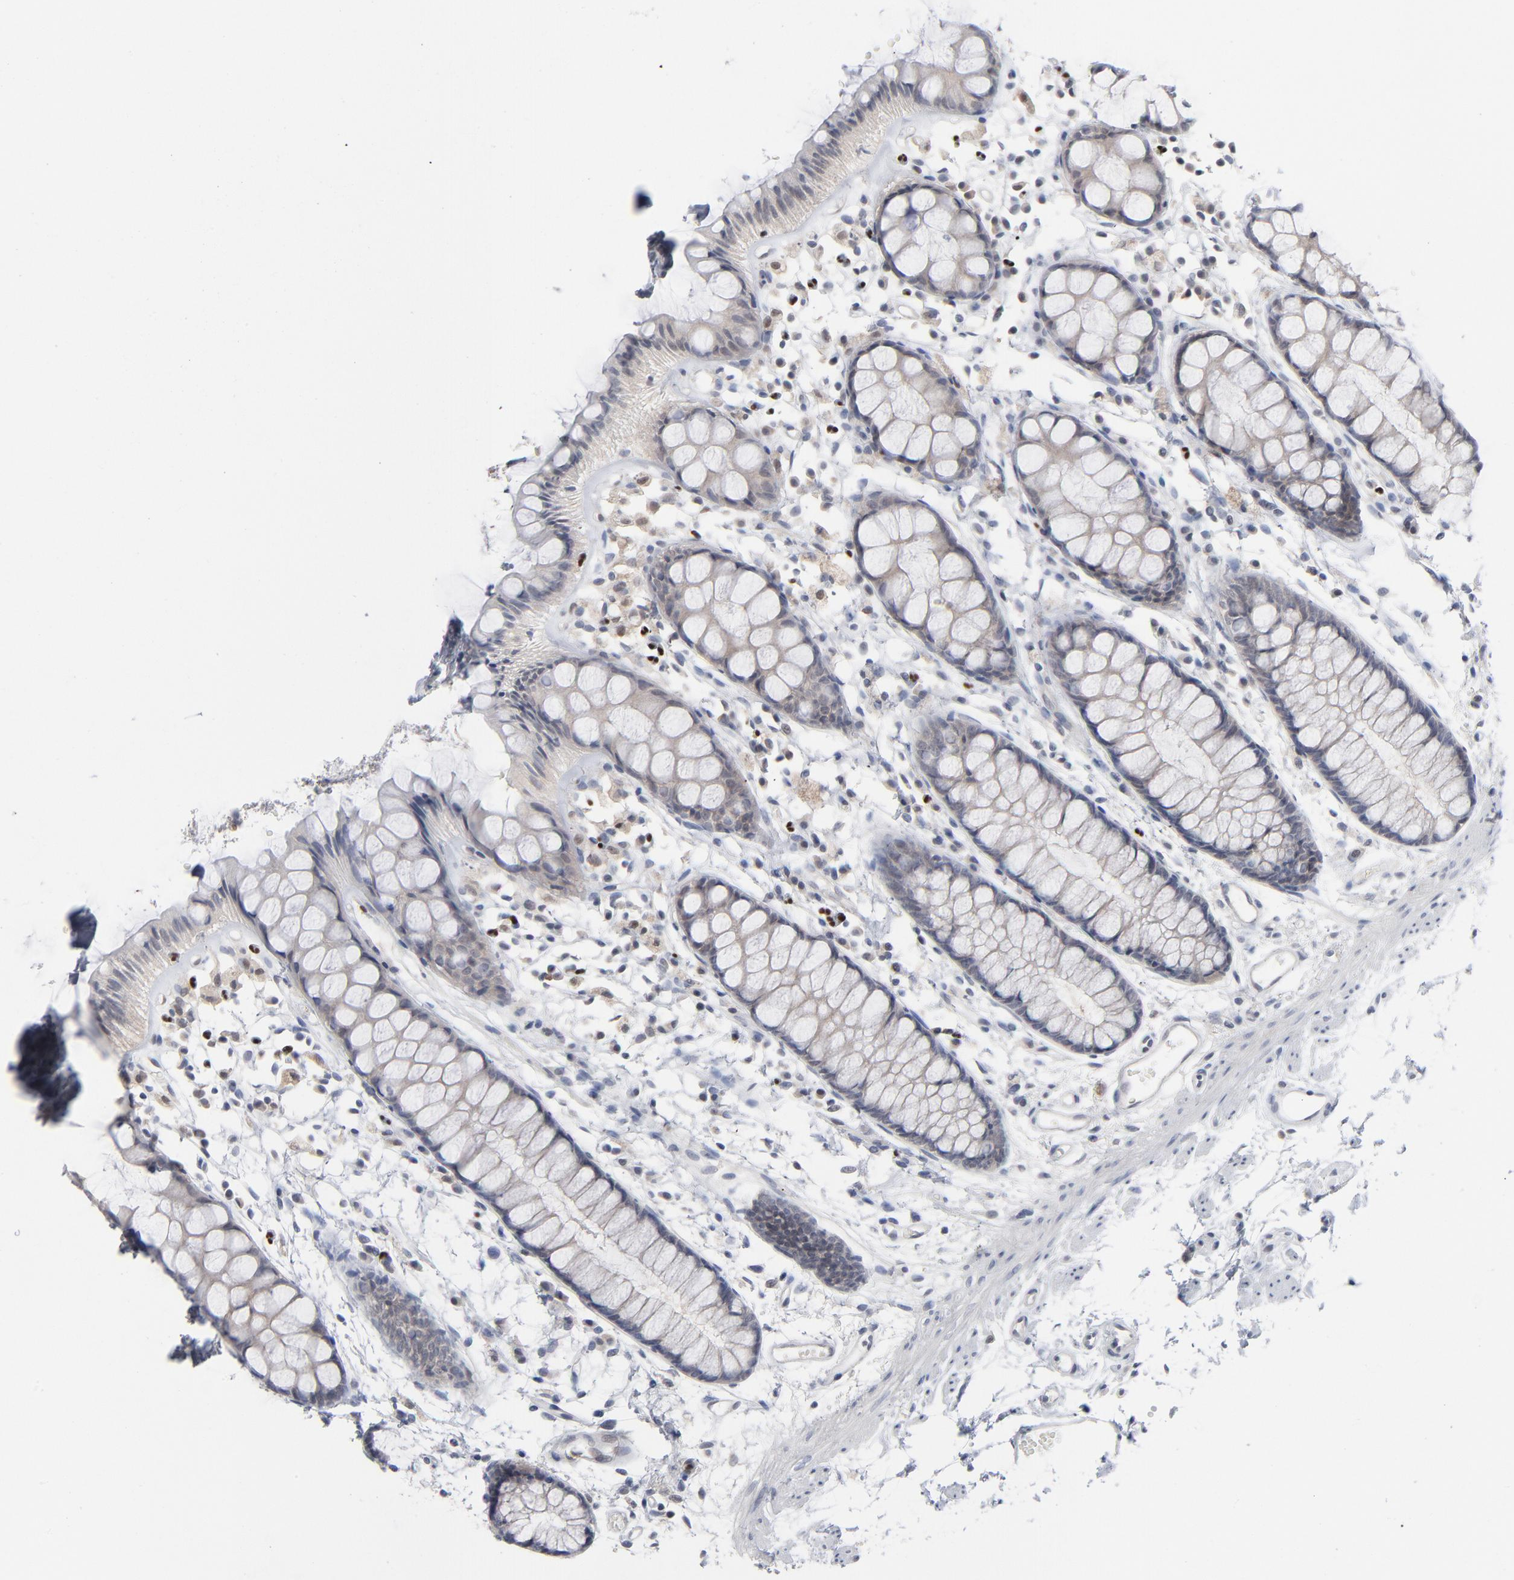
{"staining": {"intensity": "weak", "quantity": "<25%", "location": "cytoplasmic/membranous"}, "tissue": "rectum", "cell_type": "Glandular cells", "image_type": "normal", "snomed": [{"axis": "morphology", "description": "Normal tissue, NOS"}, {"axis": "topography", "description": "Rectum"}], "caption": "The micrograph displays no significant staining in glandular cells of rectum.", "gene": "FOXN2", "patient": {"sex": "female", "age": 66}}